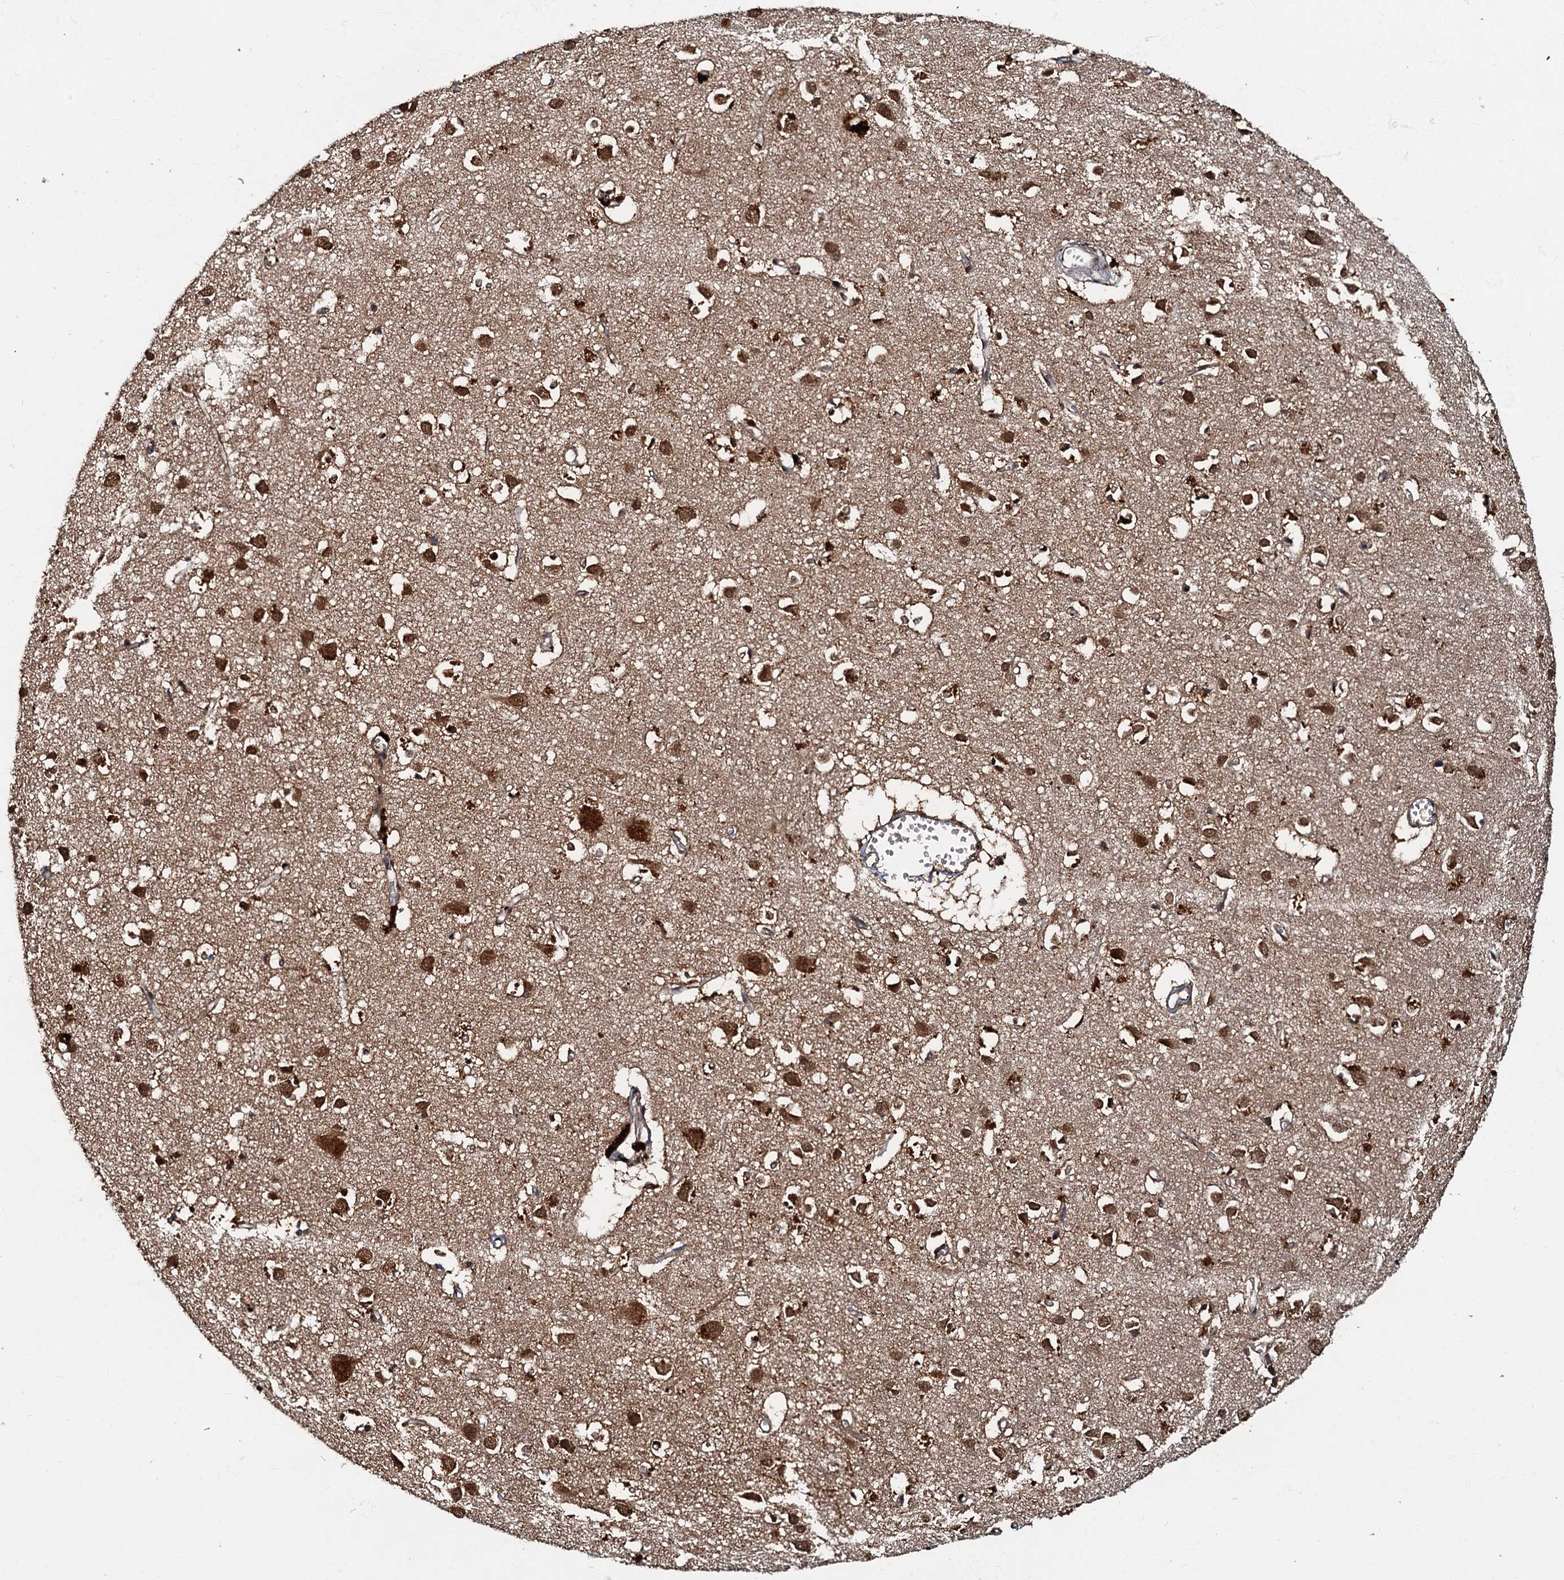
{"staining": {"intensity": "moderate", "quantity": ">75%", "location": "cytoplasmic/membranous"}, "tissue": "cerebral cortex", "cell_type": "Endothelial cells", "image_type": "normal", "snomed": [{"axis": "morphology", "description": "Normal tissue, NOS"}, {"axis": "topography", "description": "Cerebral cortex"}], "caption": "Endothelial cells display medium levels of moderate cytoplasmic/membranous expression in approximately >75% of cells in normal human cerebral cortex.", "gene": "C18orf32", "patient": {"sex": "female", "age": 64}}